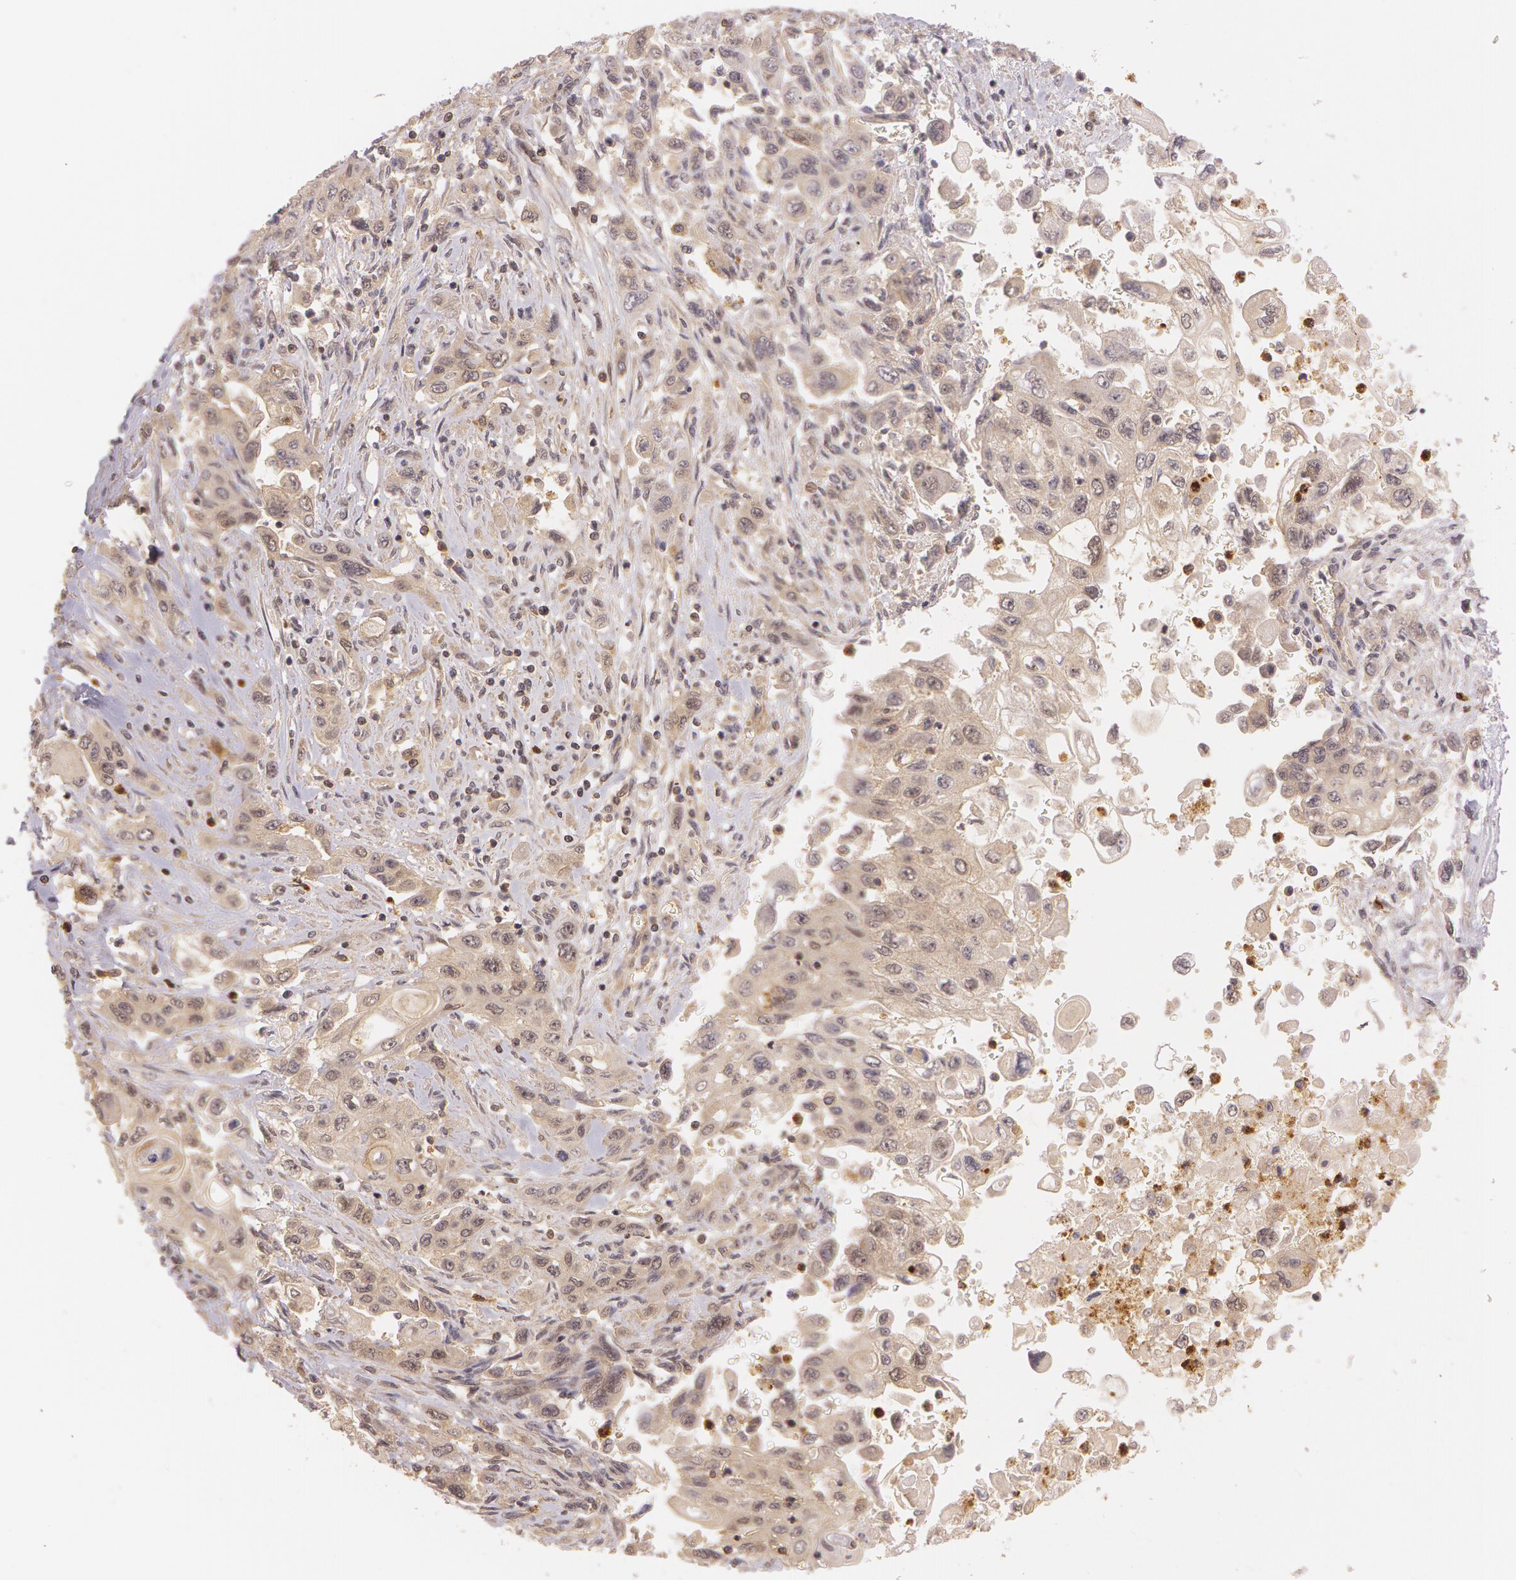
{"staining": {"intensity": "weak", "quantity": ">75%", "location": "cytoplasmic/membranous"}, "tissue": "pancreatic cancer", "cell_type": "Tumor cells", "image_type": "cancer", "snomed": [{"axis": "morphology", "description": "Adenocarcinoma, NOS"}, {"axis": "topography", "description": "Pancreas"}], "caption": "DAB immunohistochemical staining of adenocarcinoma (pancreatic) displays weak cytoplasmic/membranous protein positivity in approximately >75% of tumor cells. The staining was performed using DAB to visualize the protein expression in brown, while the nuclei were stained in blue with hematoxylin (Magnification: 20x).", "gene": "ATG2B", "patient": {"sex": "male", "age": 70}}